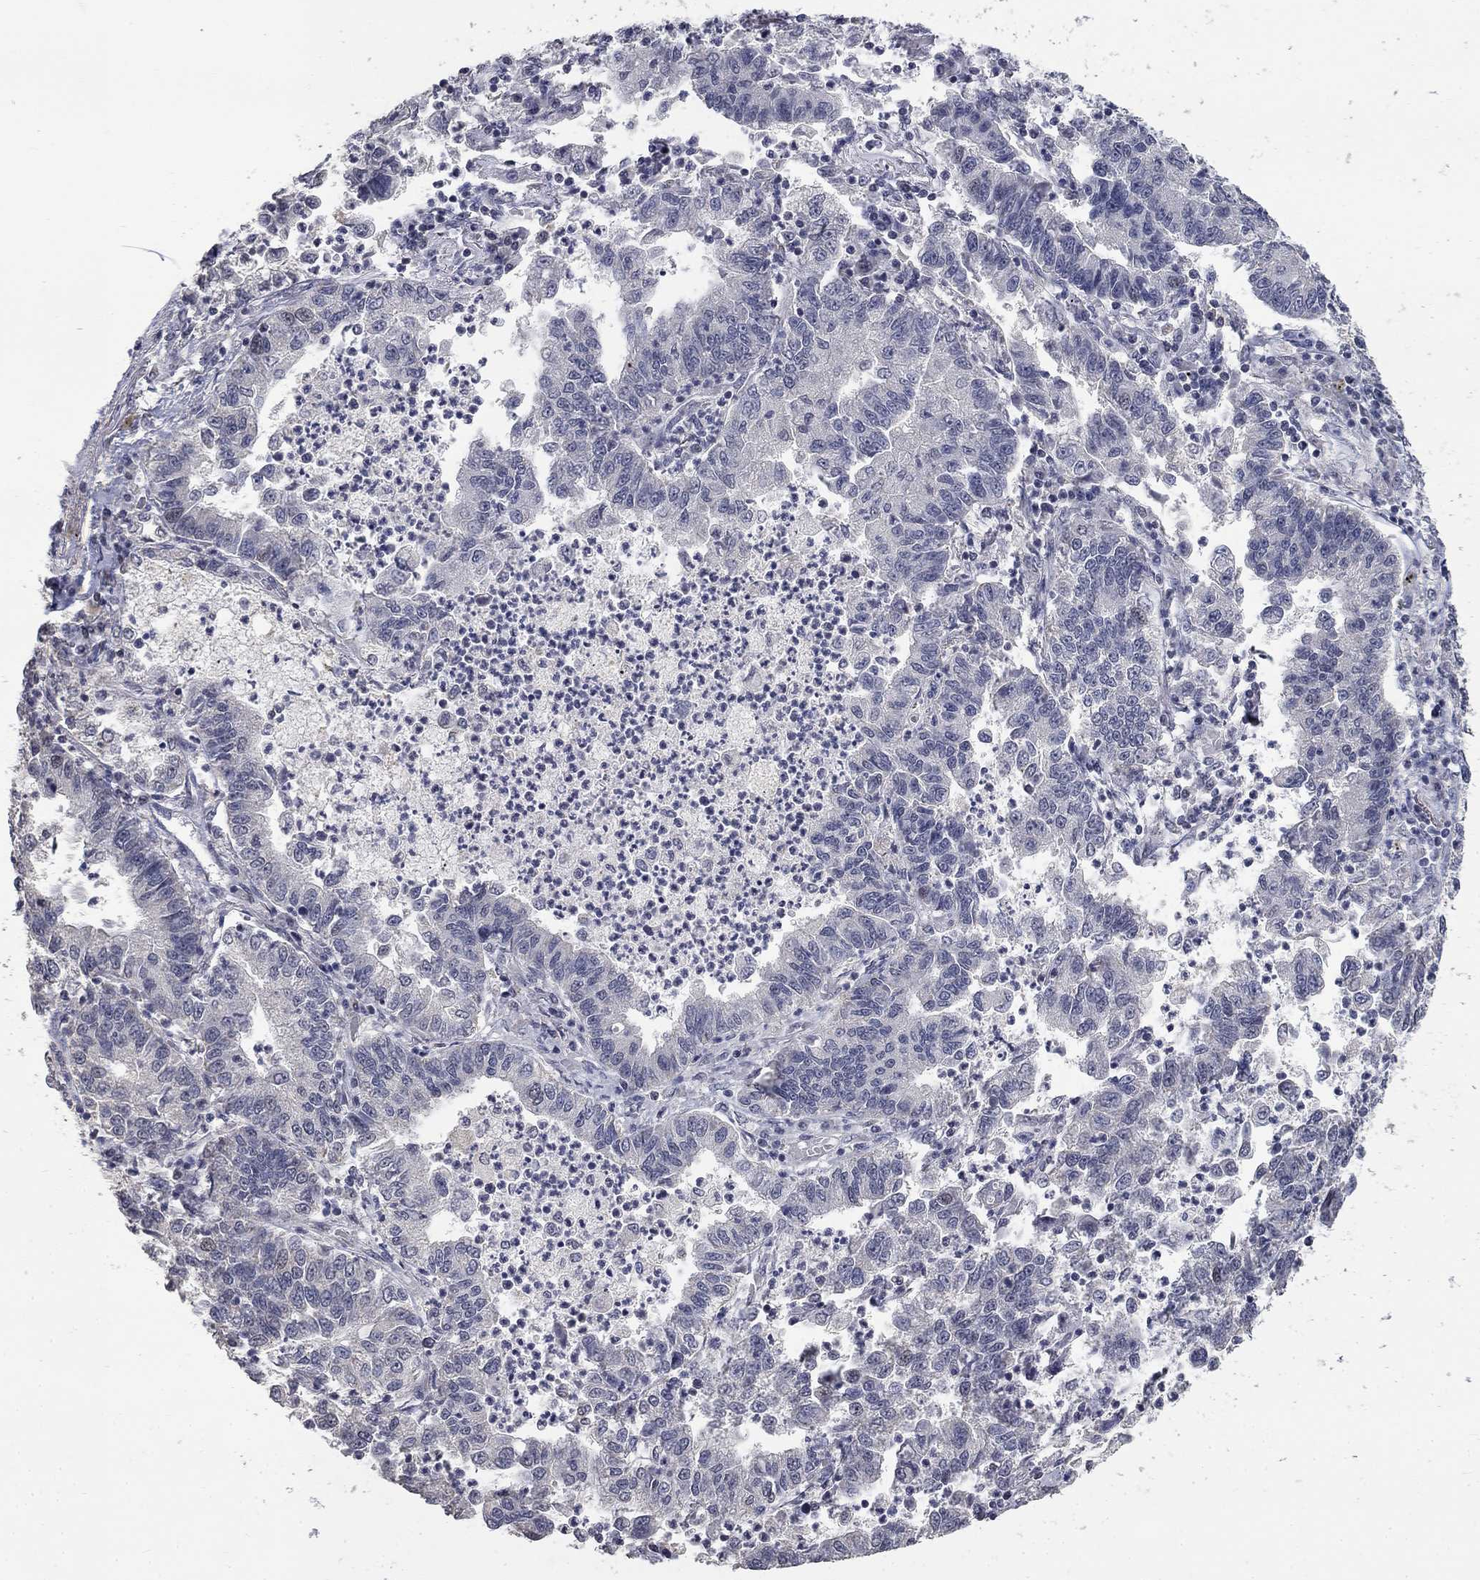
{"staining": {"intensity": "negative", "quantity": "none", "location": "none"}, "tissue": "lung cancer", "cell_type": "Tumor cells", "image_type": "cancer", "snomed": [{"axis": "morphology", "description": "Adenocarcinoma, NOS"}, {"axis": "topography", "description": "Lung"}], "caption": "Tumor cells are negative for protein expression in human adenocarcinoma (lung).", "gene": "SPATA33", "patient": {"sex": "female", "age": 57}}